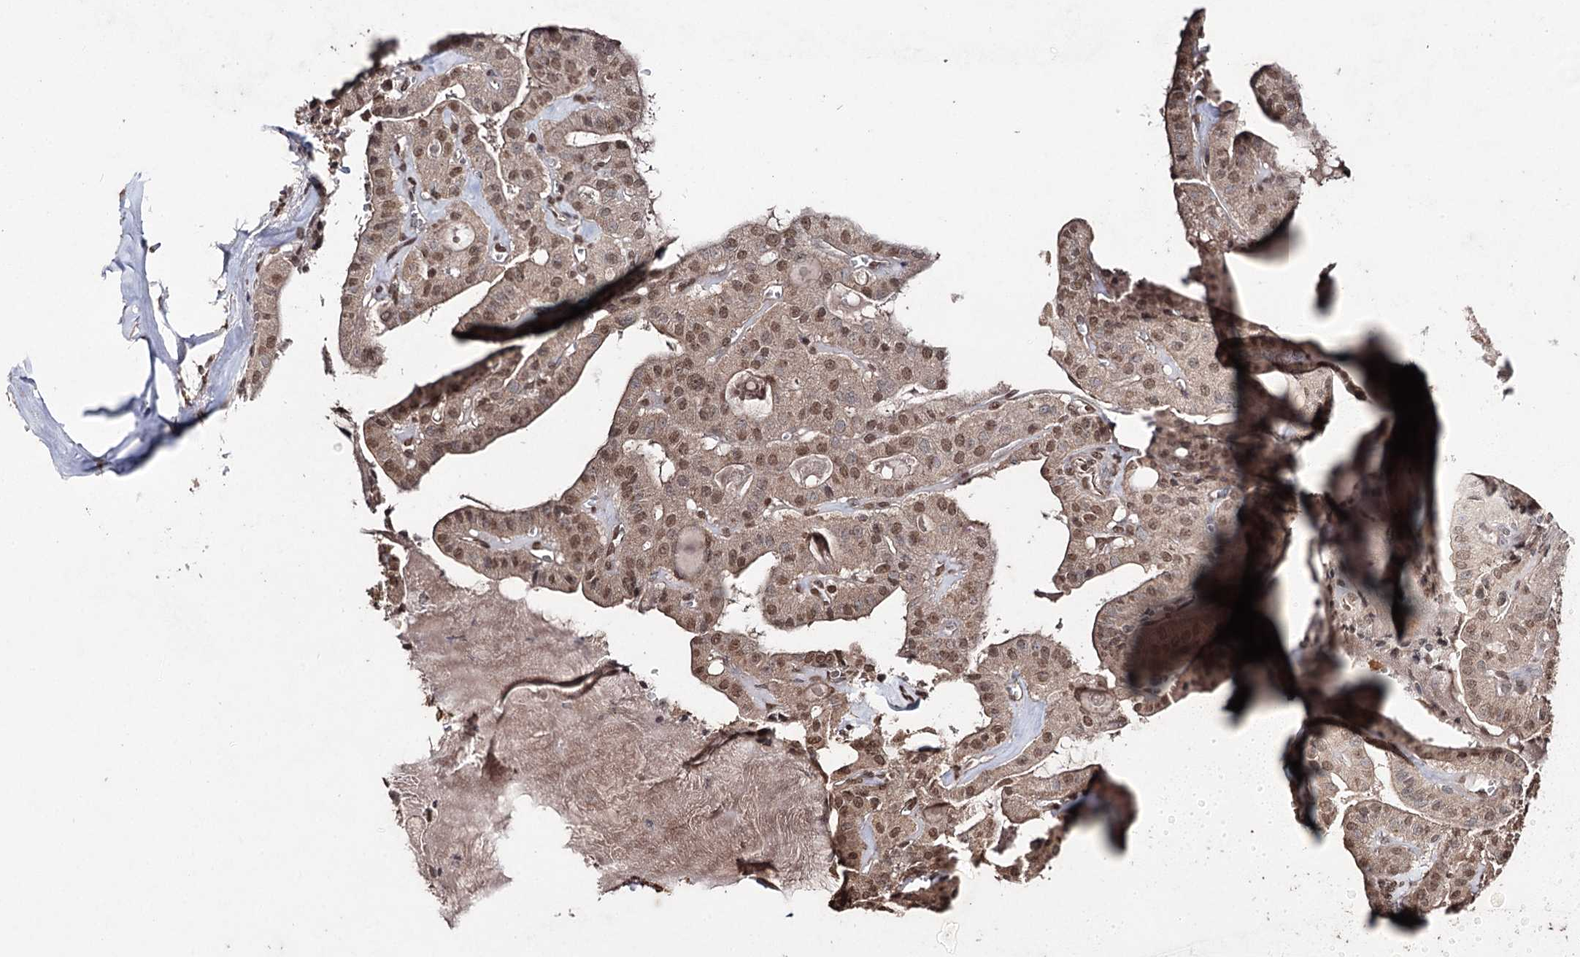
{"staining": {"intensity": "moderate", "quantity": ">75%", "location": "nuclear"}, "tissue": "thyroid cancer", "cell_type": "Tumor cells", "image_type": "cancer", "snomed": [{"axis": "morphology", "description": "Papillary adenocarcinoma, NOS"}, {"axis": "topography", "description": "Thyroid gland"}], "caption": "Thyroid cancer (papillary adenocarcinoma) was stained to show a protein in brown. There is medium levels of moderate nuclear positivity in about >75% of tumor cells. The staining was performed using DAB to visualize the protein expression in brown, while the nuclei were stained in blue with hematoxylin (Magnification: 20x).", "gene": "ATG14", "patient": {"sex": "male", "age": 52}}